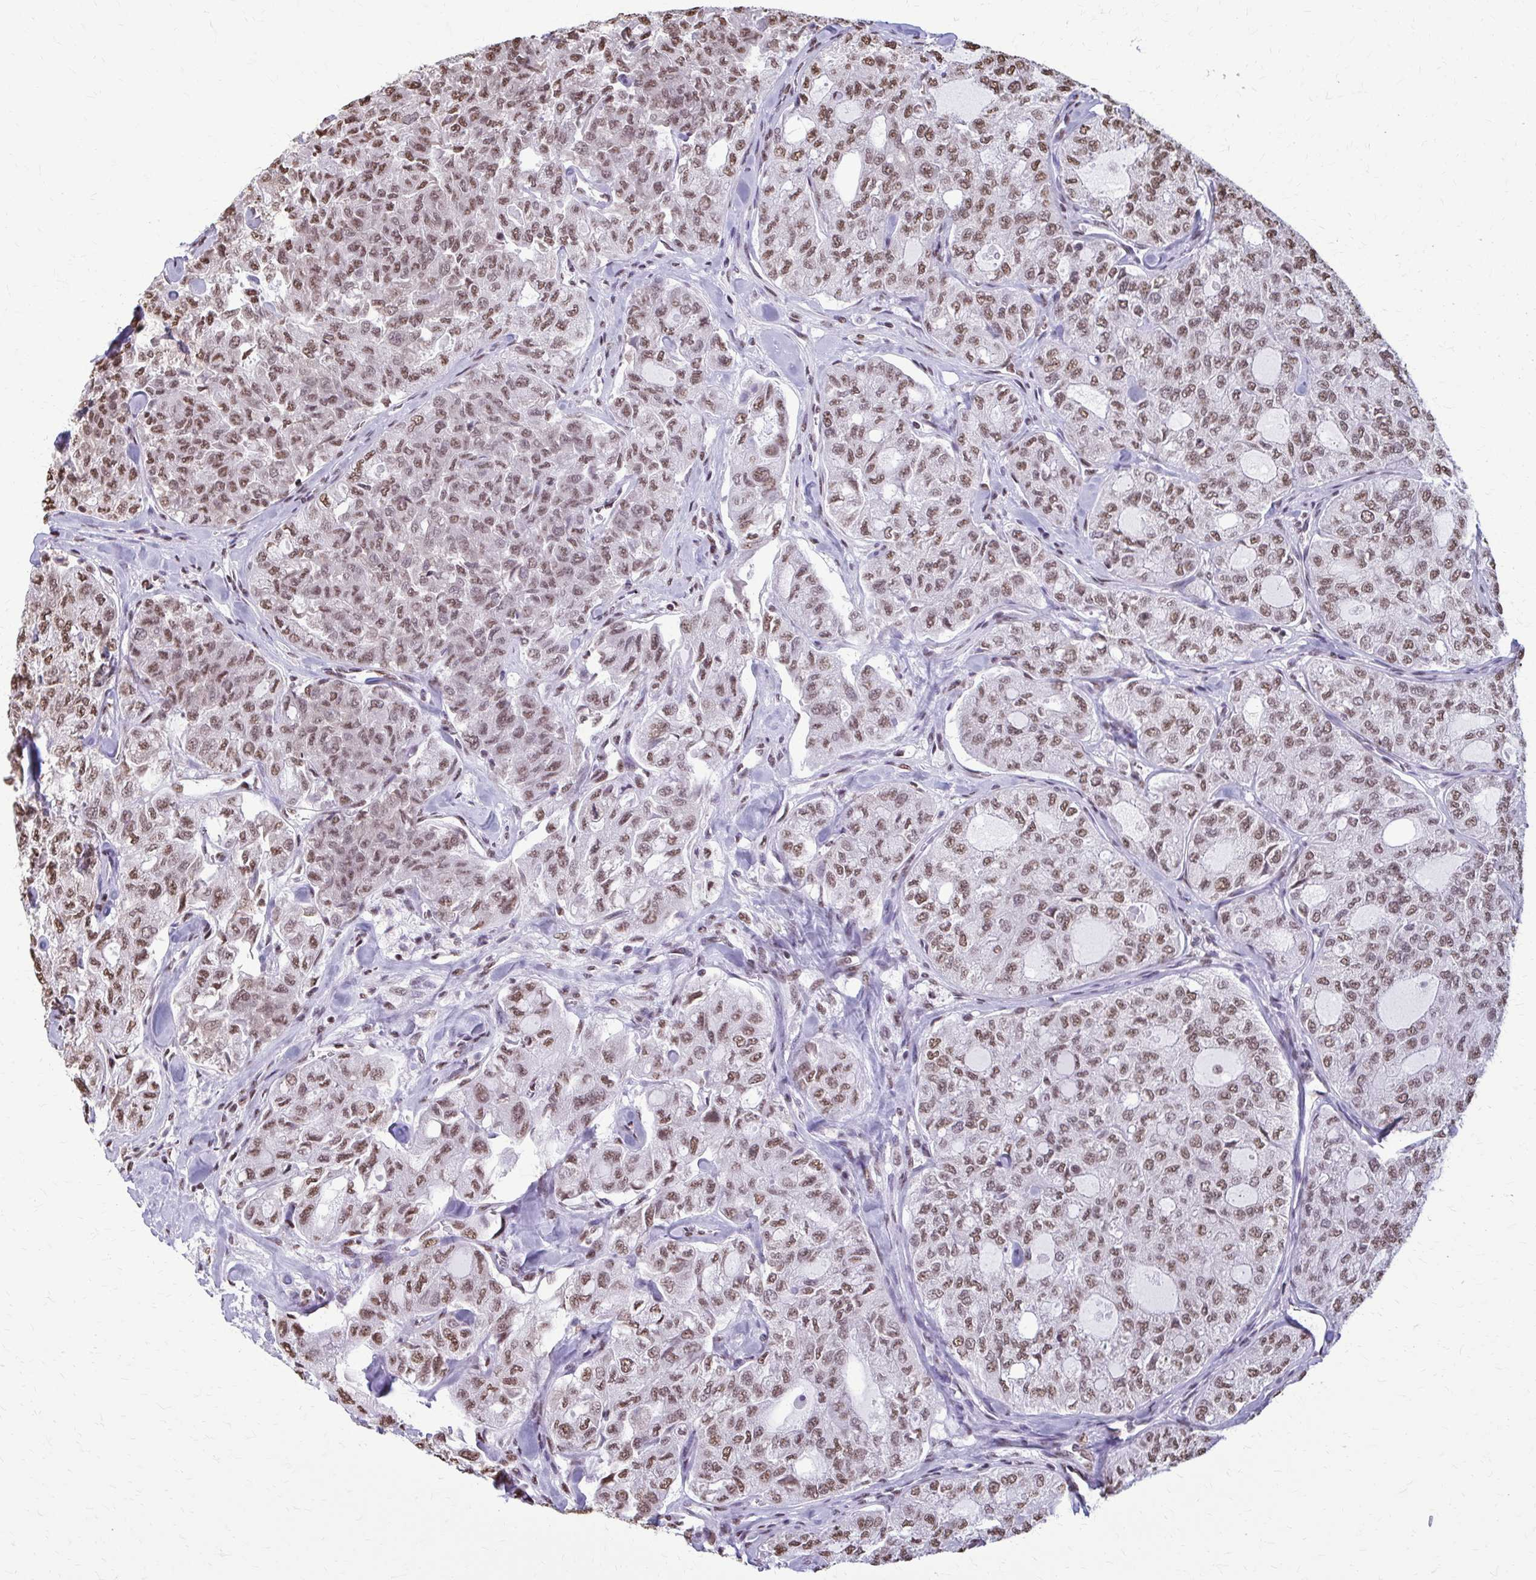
{"staining": {"intensity": "moderate", "quantity": ">75%", "location": "nuclear"}, "tissue": "thyroid cancer", "cell_type": "Tumor cells", "image_type": "cancer", "snomed": [{"axis": "morphology", "description": "Follicular adenoma carcinoma, NOS"}, {"axis": "topography", "description": "Thyroid gland"}], "caption": "The immunohistochemical stain highlights moderate nuclear staining in tumor cells of follicular adenoma carcinoma (thyroid) tissue.", "gene": "SNRPA", "patient": {"sex": "male", "age": 75}}